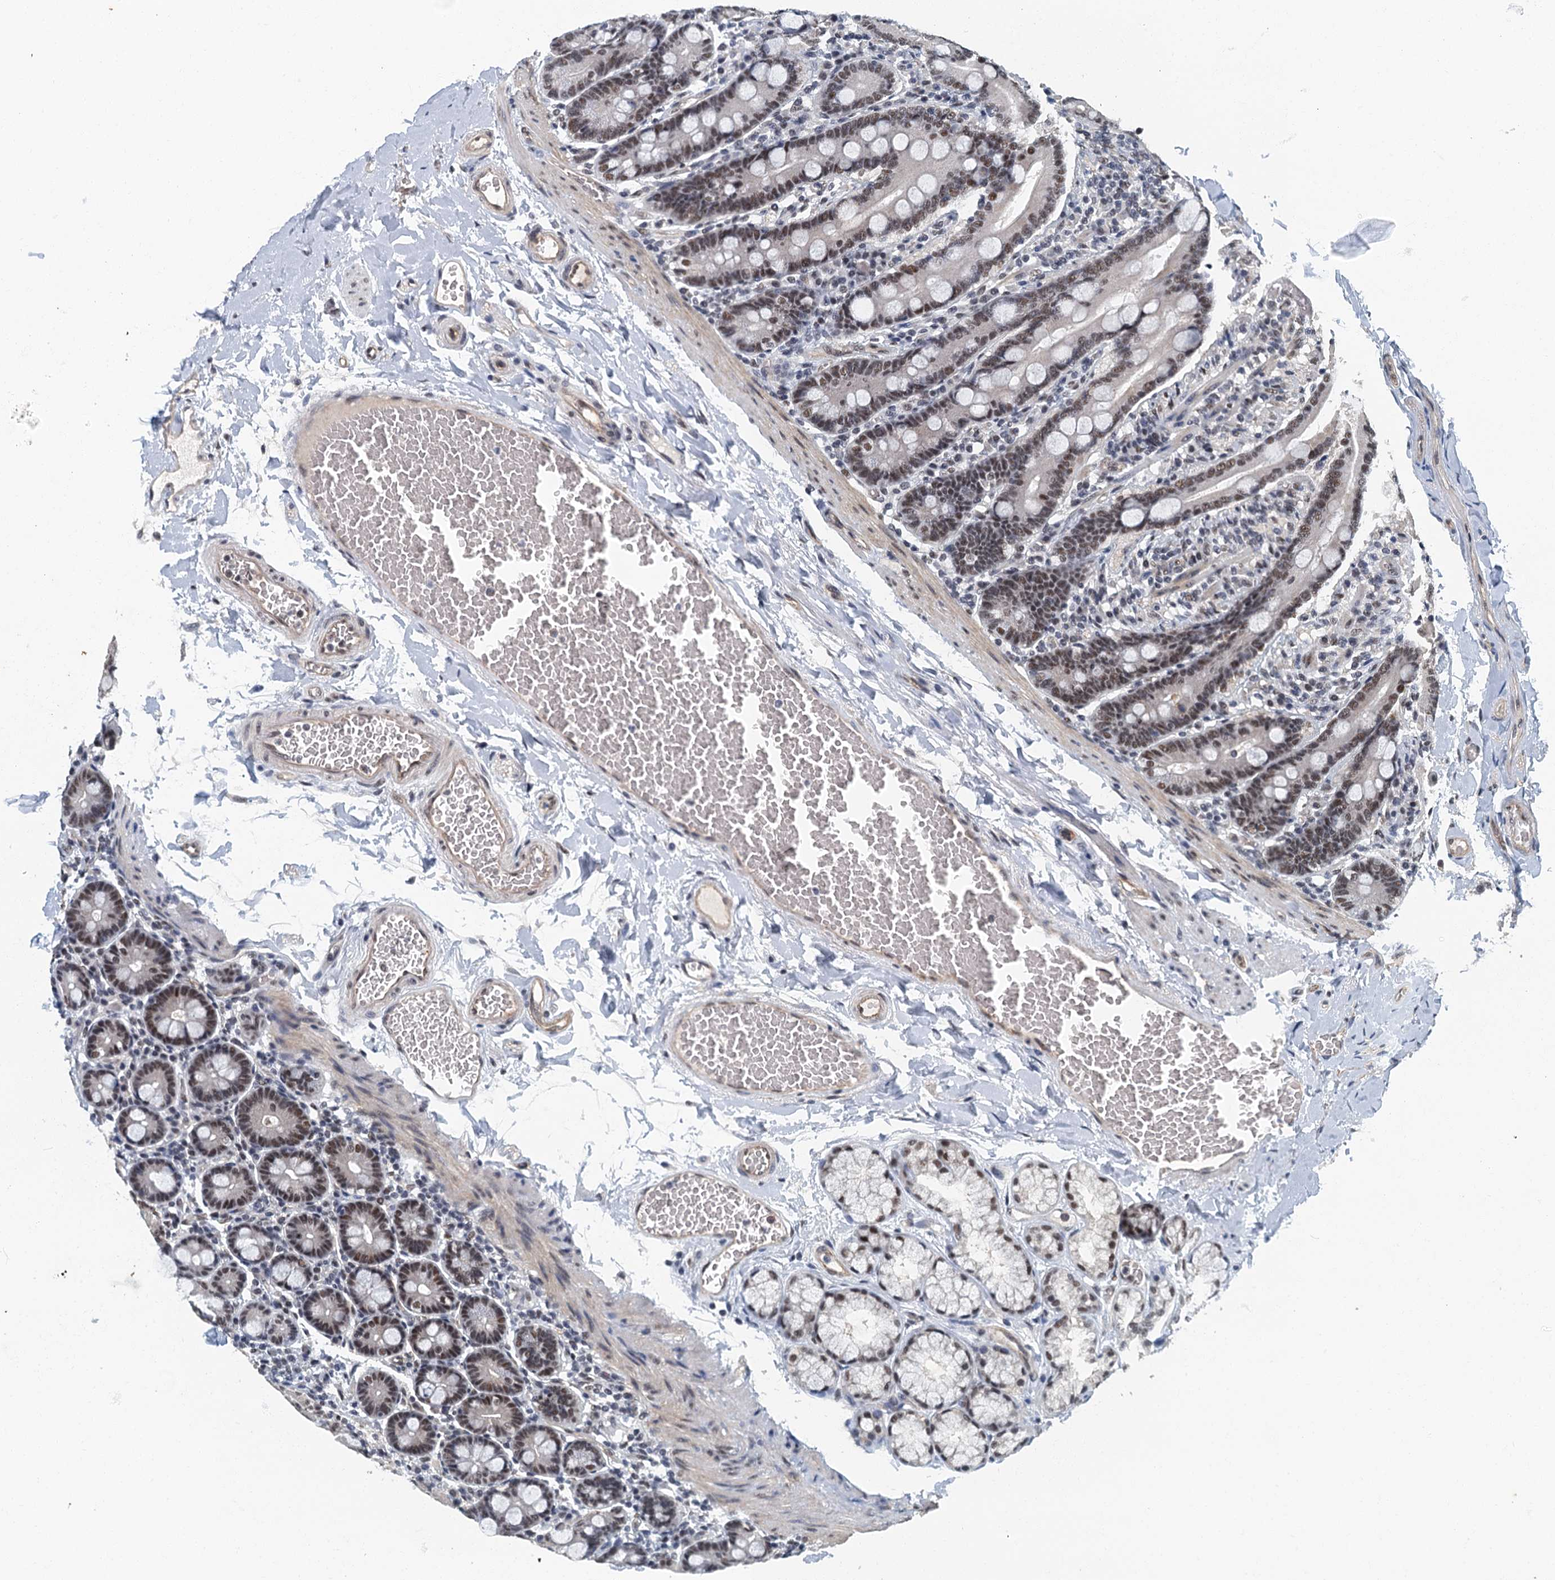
{"staining": {"intensity": "moderate", "quantity": ">75%", "location": "nuclear"}, "tissue": "duodenum", "cell_type": "Glandular cells", "image_type": "normal", "snomed": [{"axis": "morphology", "description": "Normal tissue, NOS"}, {"axis": "topography", "description": "Duodenum"}], "caption": "Protein staining of benign duodenum reveals moderate nuclear staining in about >75% of glandular cells.", "gene": "GADL1", "patient": {"sex": "male", "age": 54}}